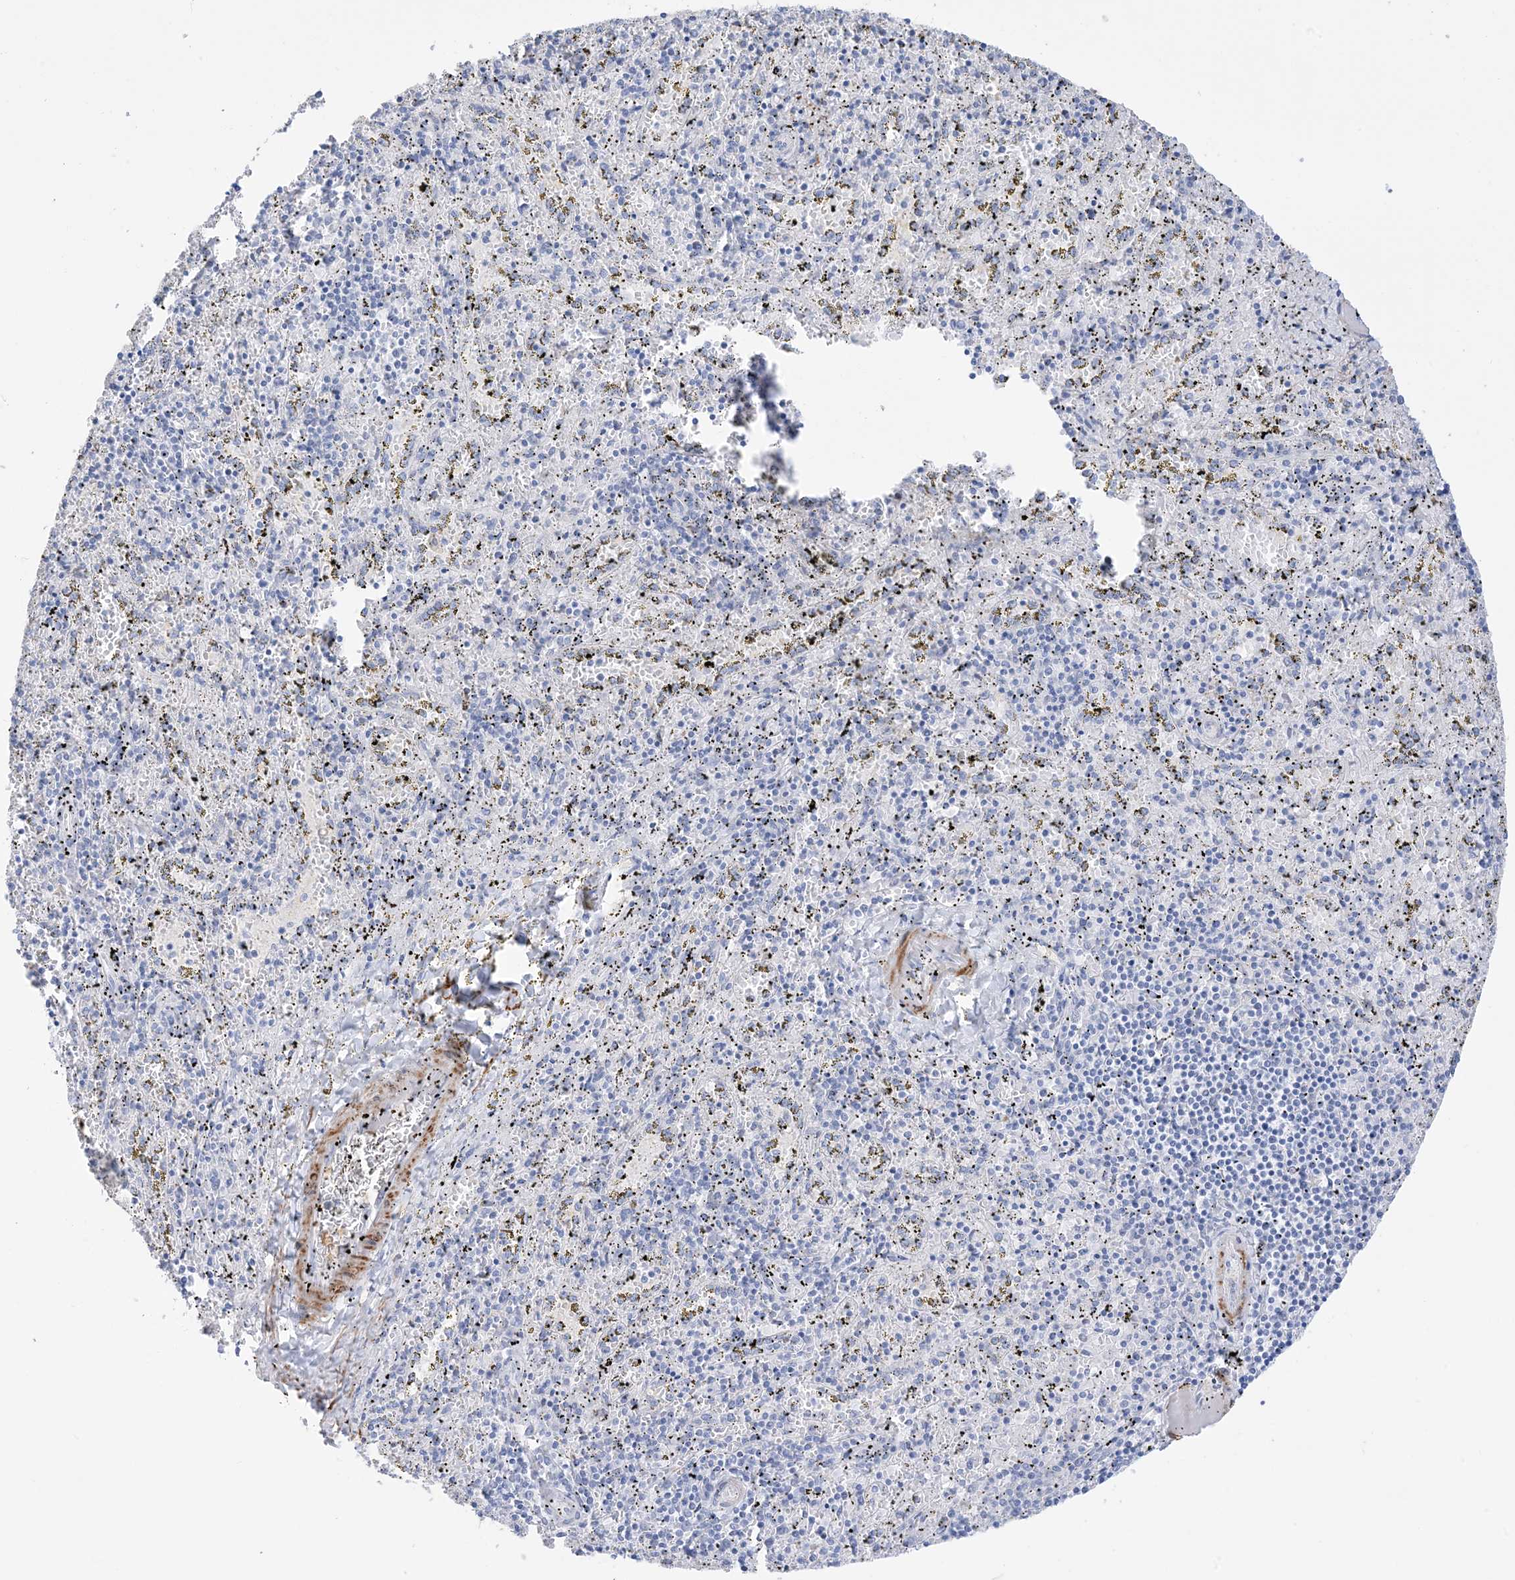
{"staining": {"intensity": "negative", "quantity": "none", "location": "none"}, "tissue": "spleen", "cell_type": "Cells in red pulp", "image_type": "normal", "snomed": [{"axis": "morphology", "description": "Normal tissue, NOS"}, {"axis": "topography", "description": "Spleen"}], "caption": "IHC image of benign spleen stained for a protein (brown), which reveals no expression in cells in red pulp.", "gene": "MARS2", "patient": {"sex": "male", "age": 11}}